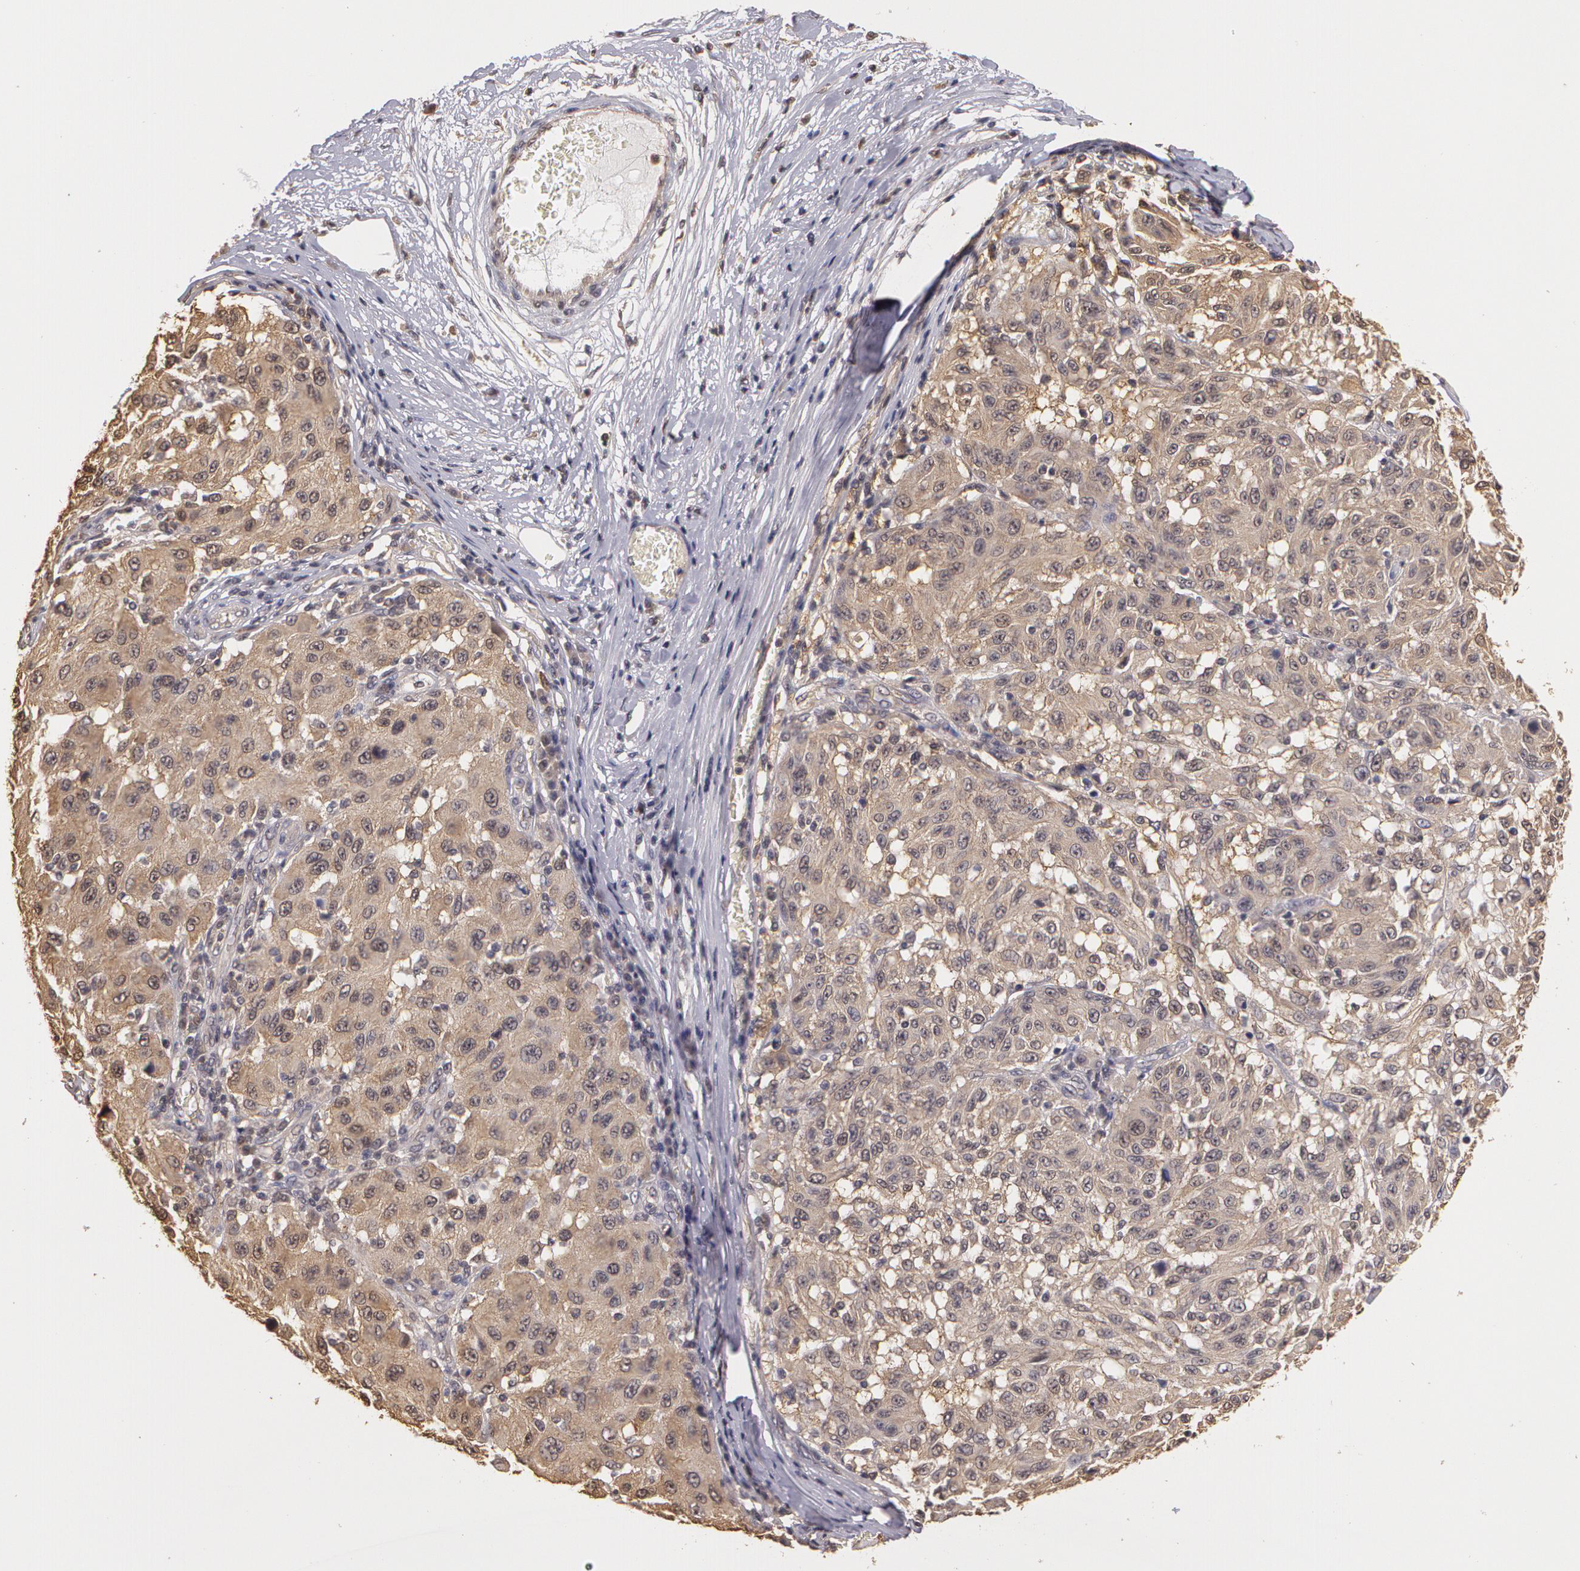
{"staining": {"intensity": "weak", "quantity": ">75%", "location": "cytoplasmic/membranous"}, "tissue": "melanoma", "cell_type": "Tumor cells", "image_type": "cancer", "snomed": [{"axis": "morphology", "description": "Malignant melanoma, NOS"}, {"axis": "topography", "description": "Skin"}], "caption": "Immunohistochemical staining of human malignant melanoma reveals low levels of weak cytoplasmic/membranous protein expression in about >75% of tumor cells. Nuclei are stained in blue.", "gene": "AHSA1", "patient": {"sex": "female", "age": 77}}